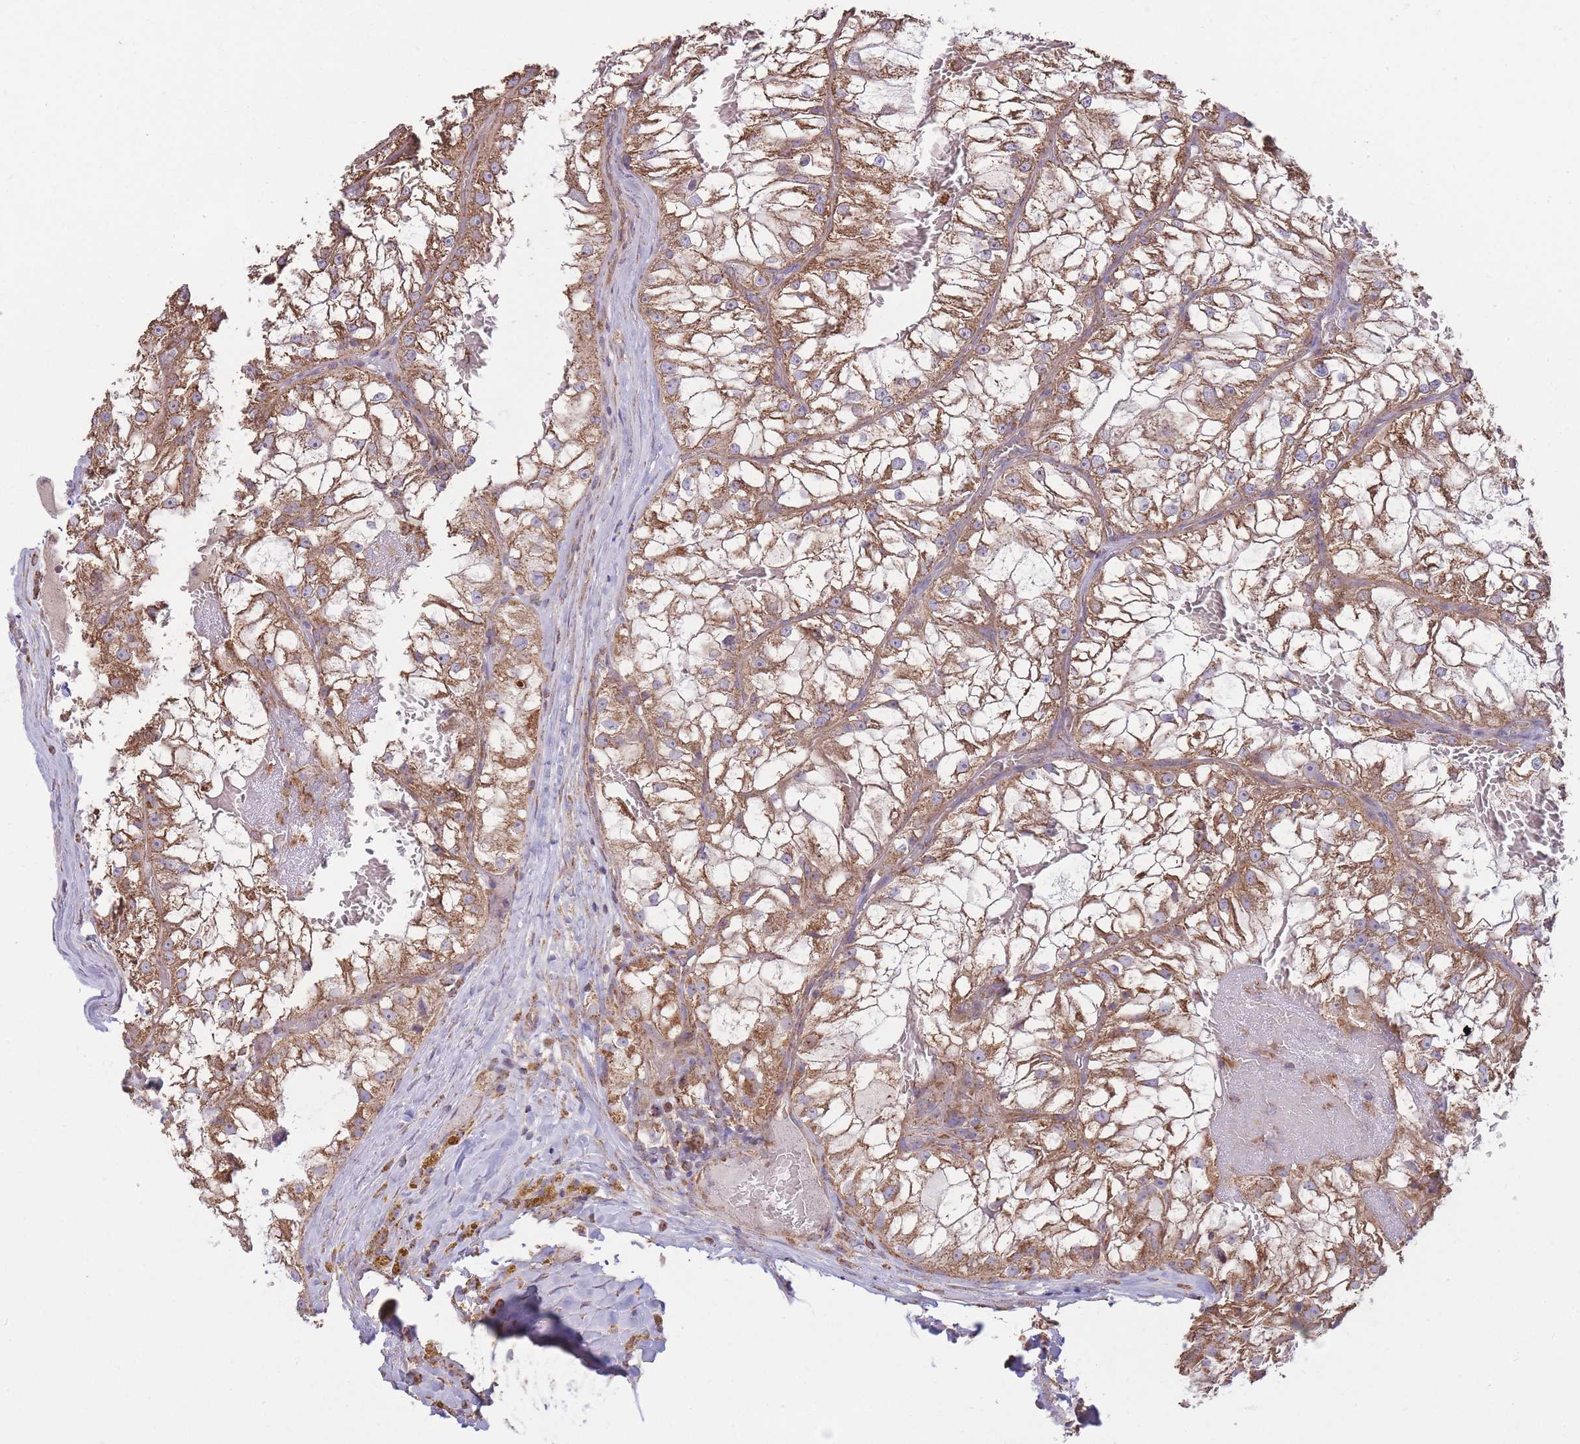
{"staining": {"intensity": "moderate", "quantity": ">75%", "location": "cytoplasmic/membranous"}, "tissue": "renal cancer", "cell_type": "Tumor cells", "image_type": "cancer", "snomed": [{"axis": "morphology", "description": "Adenocarcinoma, NOS"}, {"axis": "topography", "description": "Kidney"}], "caption": "Immunohistochemical staining of renal adenocarcinoma shows medium levels of moderate cytoplasmic/membranous staining in approximately >75% of tumor cells.", "gene": "KIF16B", "patient": {"sex": "female", "age": 72}}